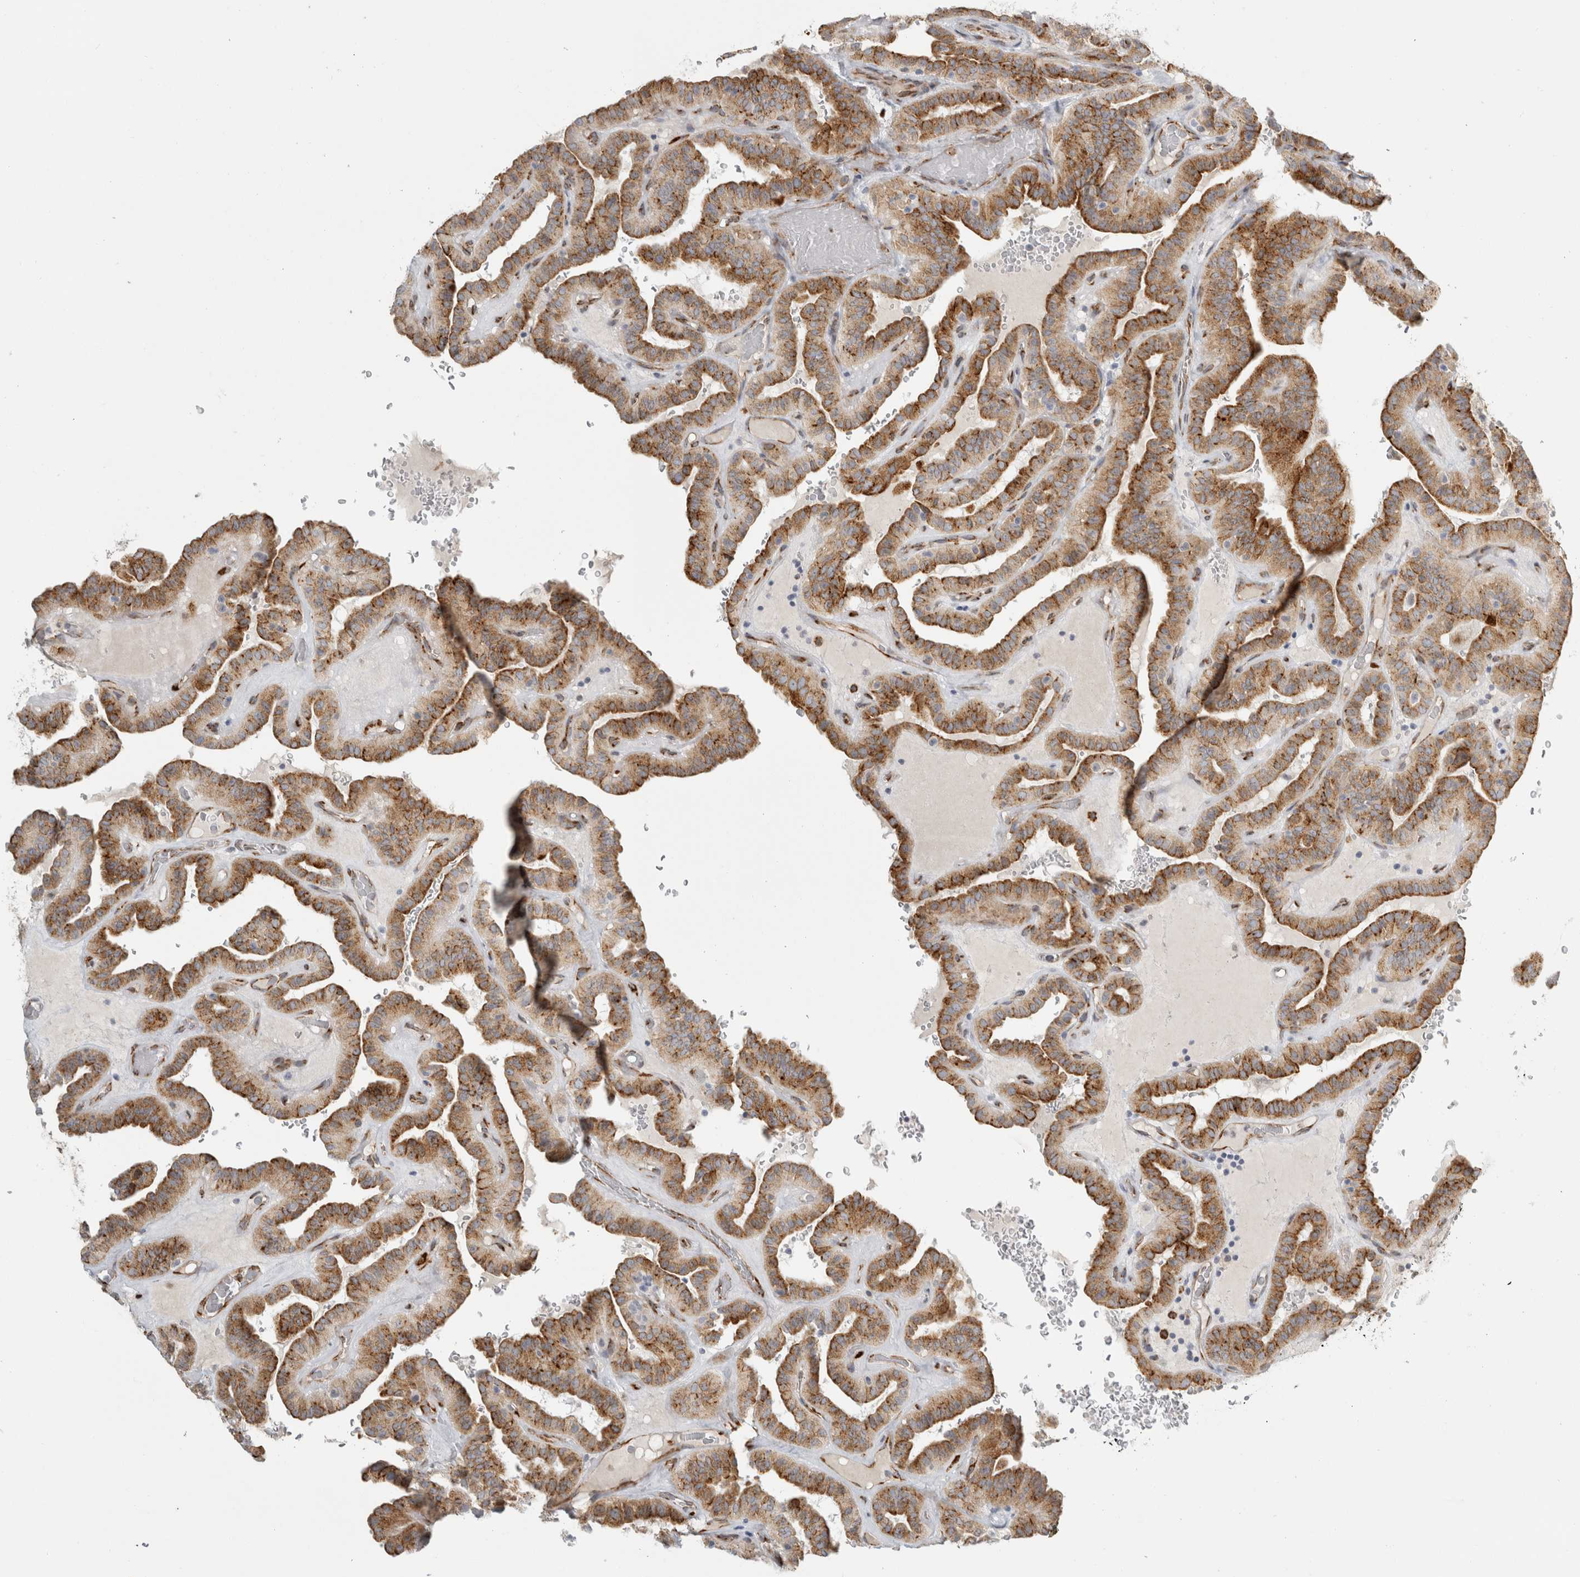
{"staining": {"intensity": "moderate", "quantity": ">75%", "location": "cytoplasmic/membranous"}, "tissue": "thyroid cancer", "cell_type": "Tumor cells", "image_type": "cancer", "snomed": [{"axis": "morphology", "description": "Papillary adenocarcinoma, NOS"}, {"axis": "topography", "description": "Thyroid gland"}], "caption": "Thyroid papillary adenocarcinoma tissue displays moderate cytoplasmic/membranous expression in about >75% of tumor cells, visualized by immunohistochemistry.", "gene": "OSTN", "patient": {"sex": "male", "age": 77}}